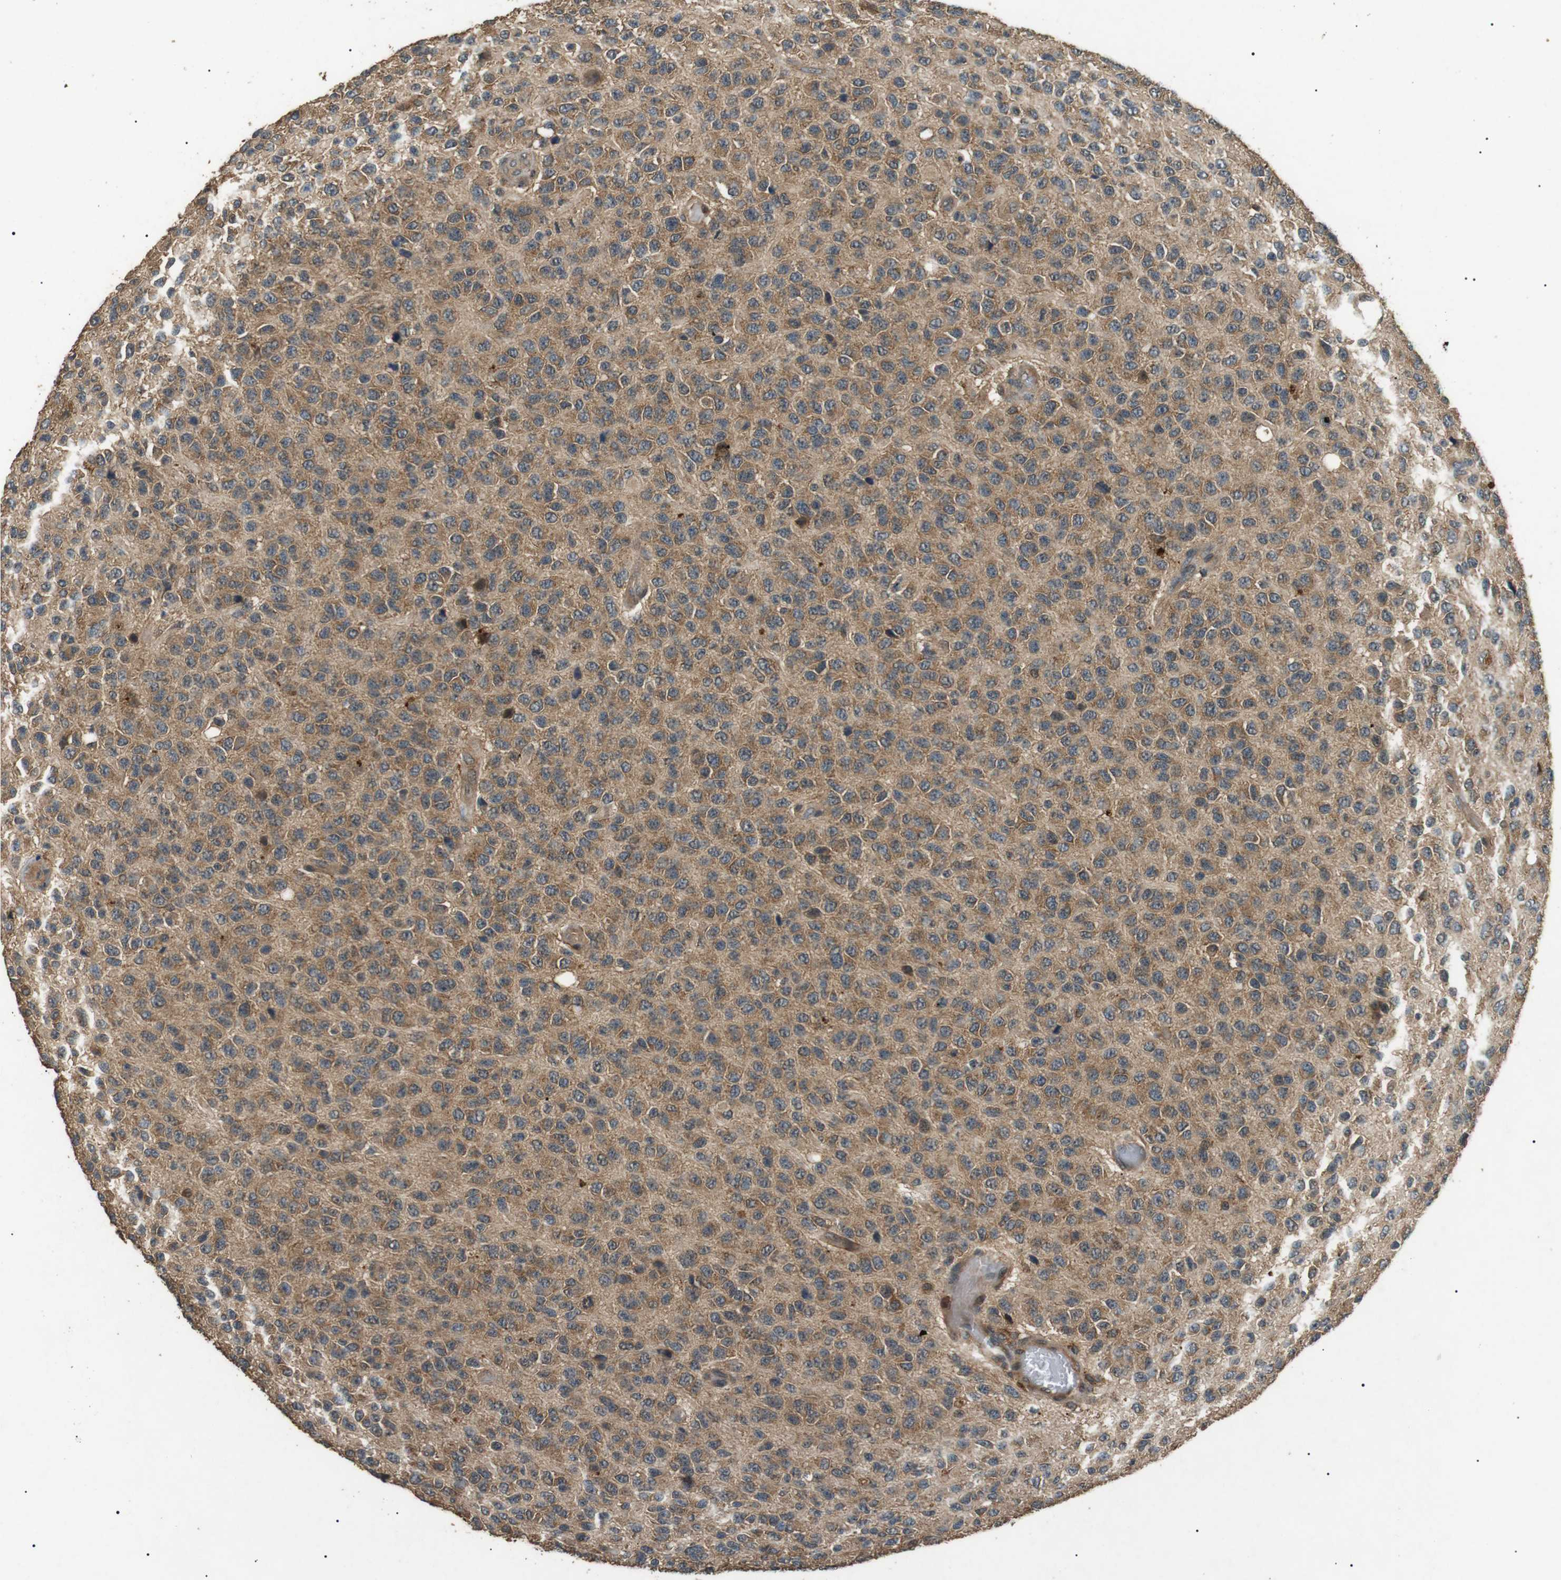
{"staining": {"intensity": "moderate", "quantity": ">75%", "location": "cytoplasmic/membranous"}, "tissue": "glioma", "cell_type": "Tumor cells", "image_type": "cancer", "snomed": [{"axis": "morphology", "description": "Glioma, malignant, High grade"}, {"axis": "topography", "description": "pancreas cauda"}], "caption": "IHC micrograph of human malignant glioma (high-grade) stained for a protein (brown), which displays medium levels of moderate cytoplasmic/membranous staining in about >75% of tumor cells.", "gene": "TBC1D15", "patient": {"sex": "male", "age": 60}}